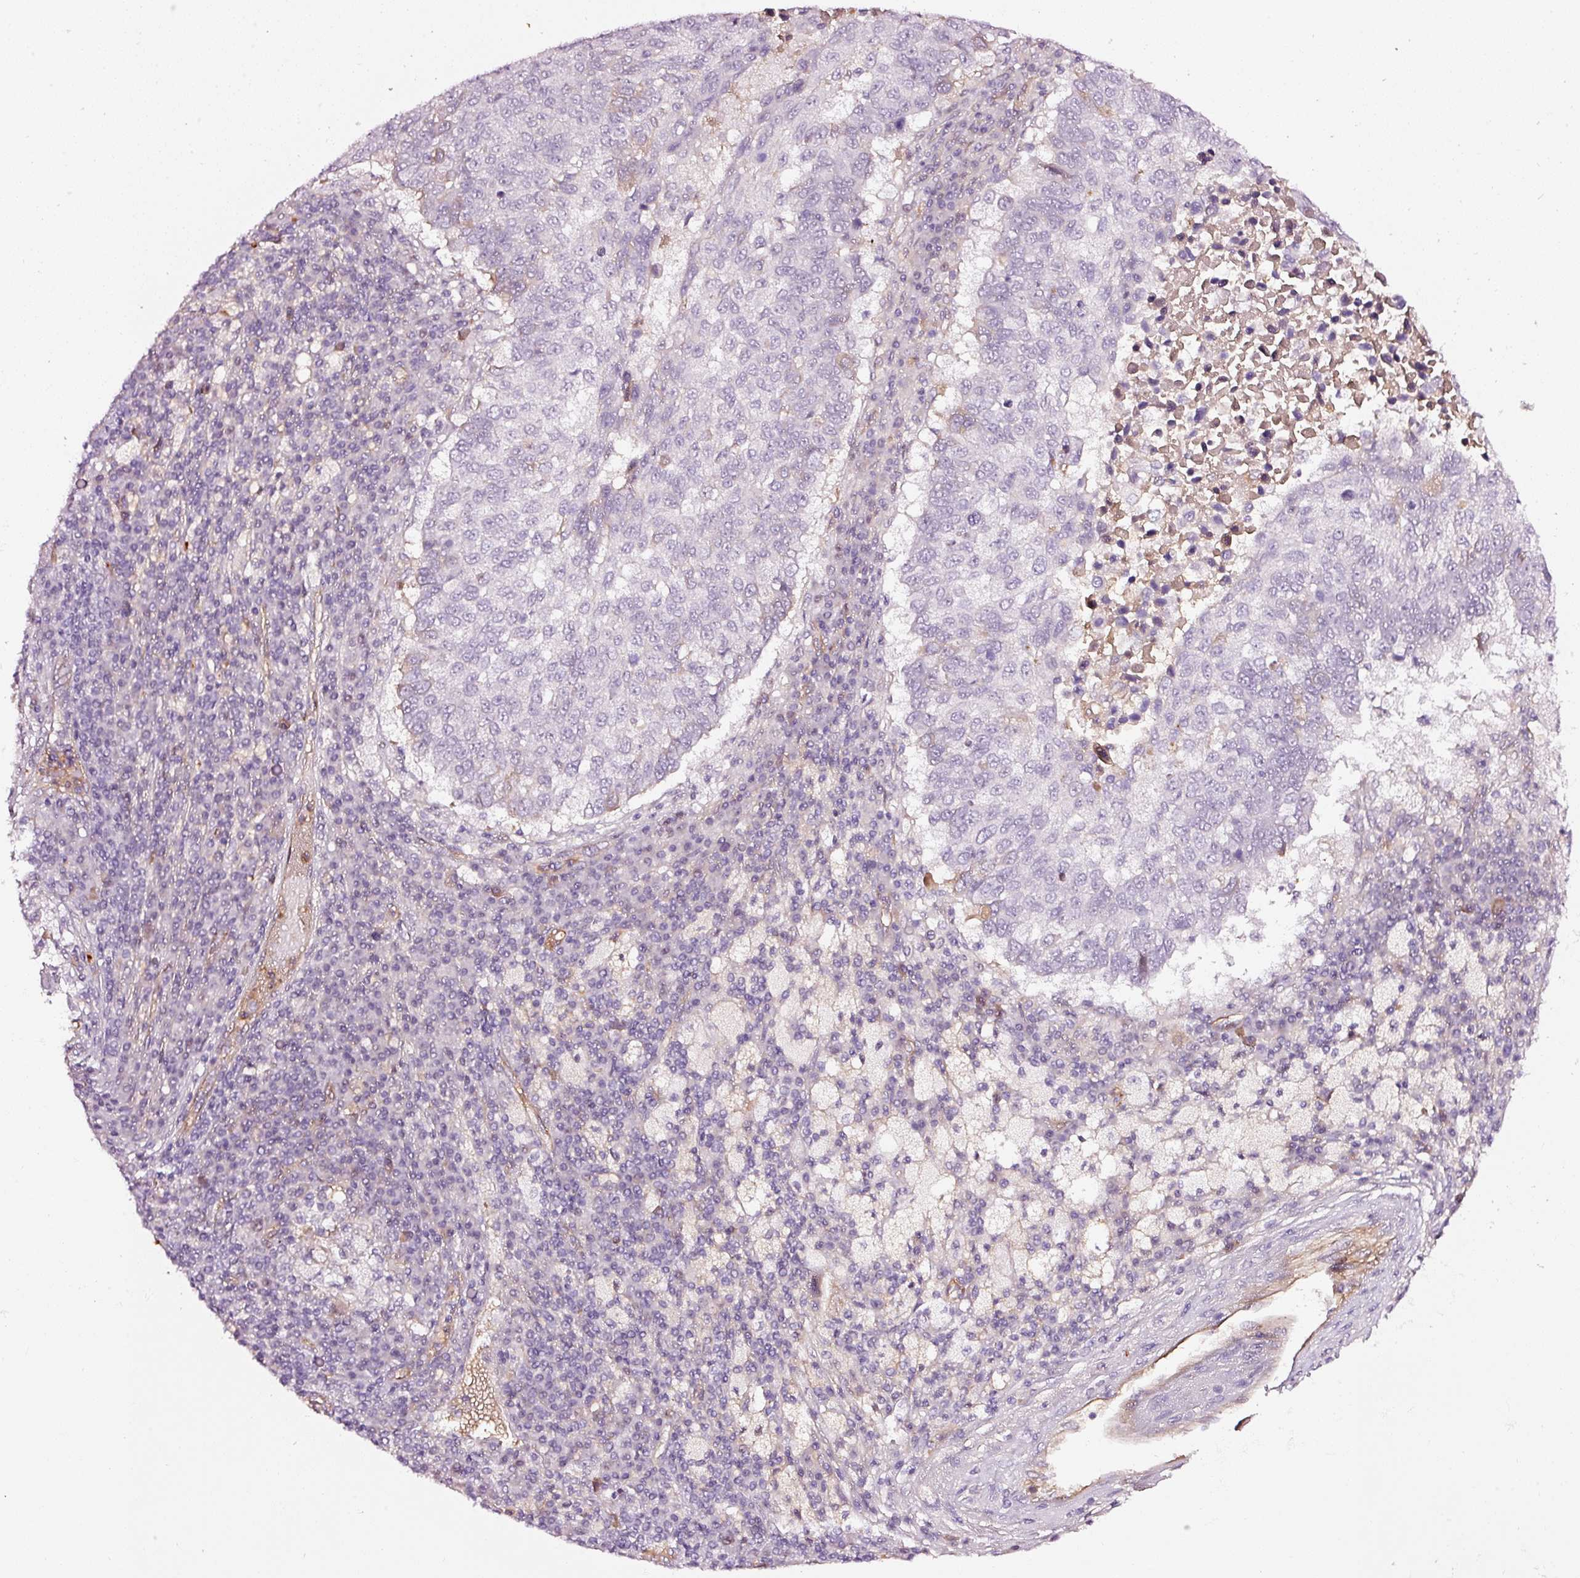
{"staining": {"intensity": "negative", "quantity": "none", "location": "none"}, "tissue": "lung cancer", "cell_type": "Tumor cells", "image_type": "cancer", "snomed": [{"axis": "morphology", "description": "Squamous cell carcinoma, NOS"}, {"axis": "topography", "description": "Lung"}], "caption": "Photomicrograph shows no significant protein positivity in tumor cells of lung cancer (squamous cell carcinoma).", "gene": "ABCB4", "patient": {"sex": "male", "age": 73}}